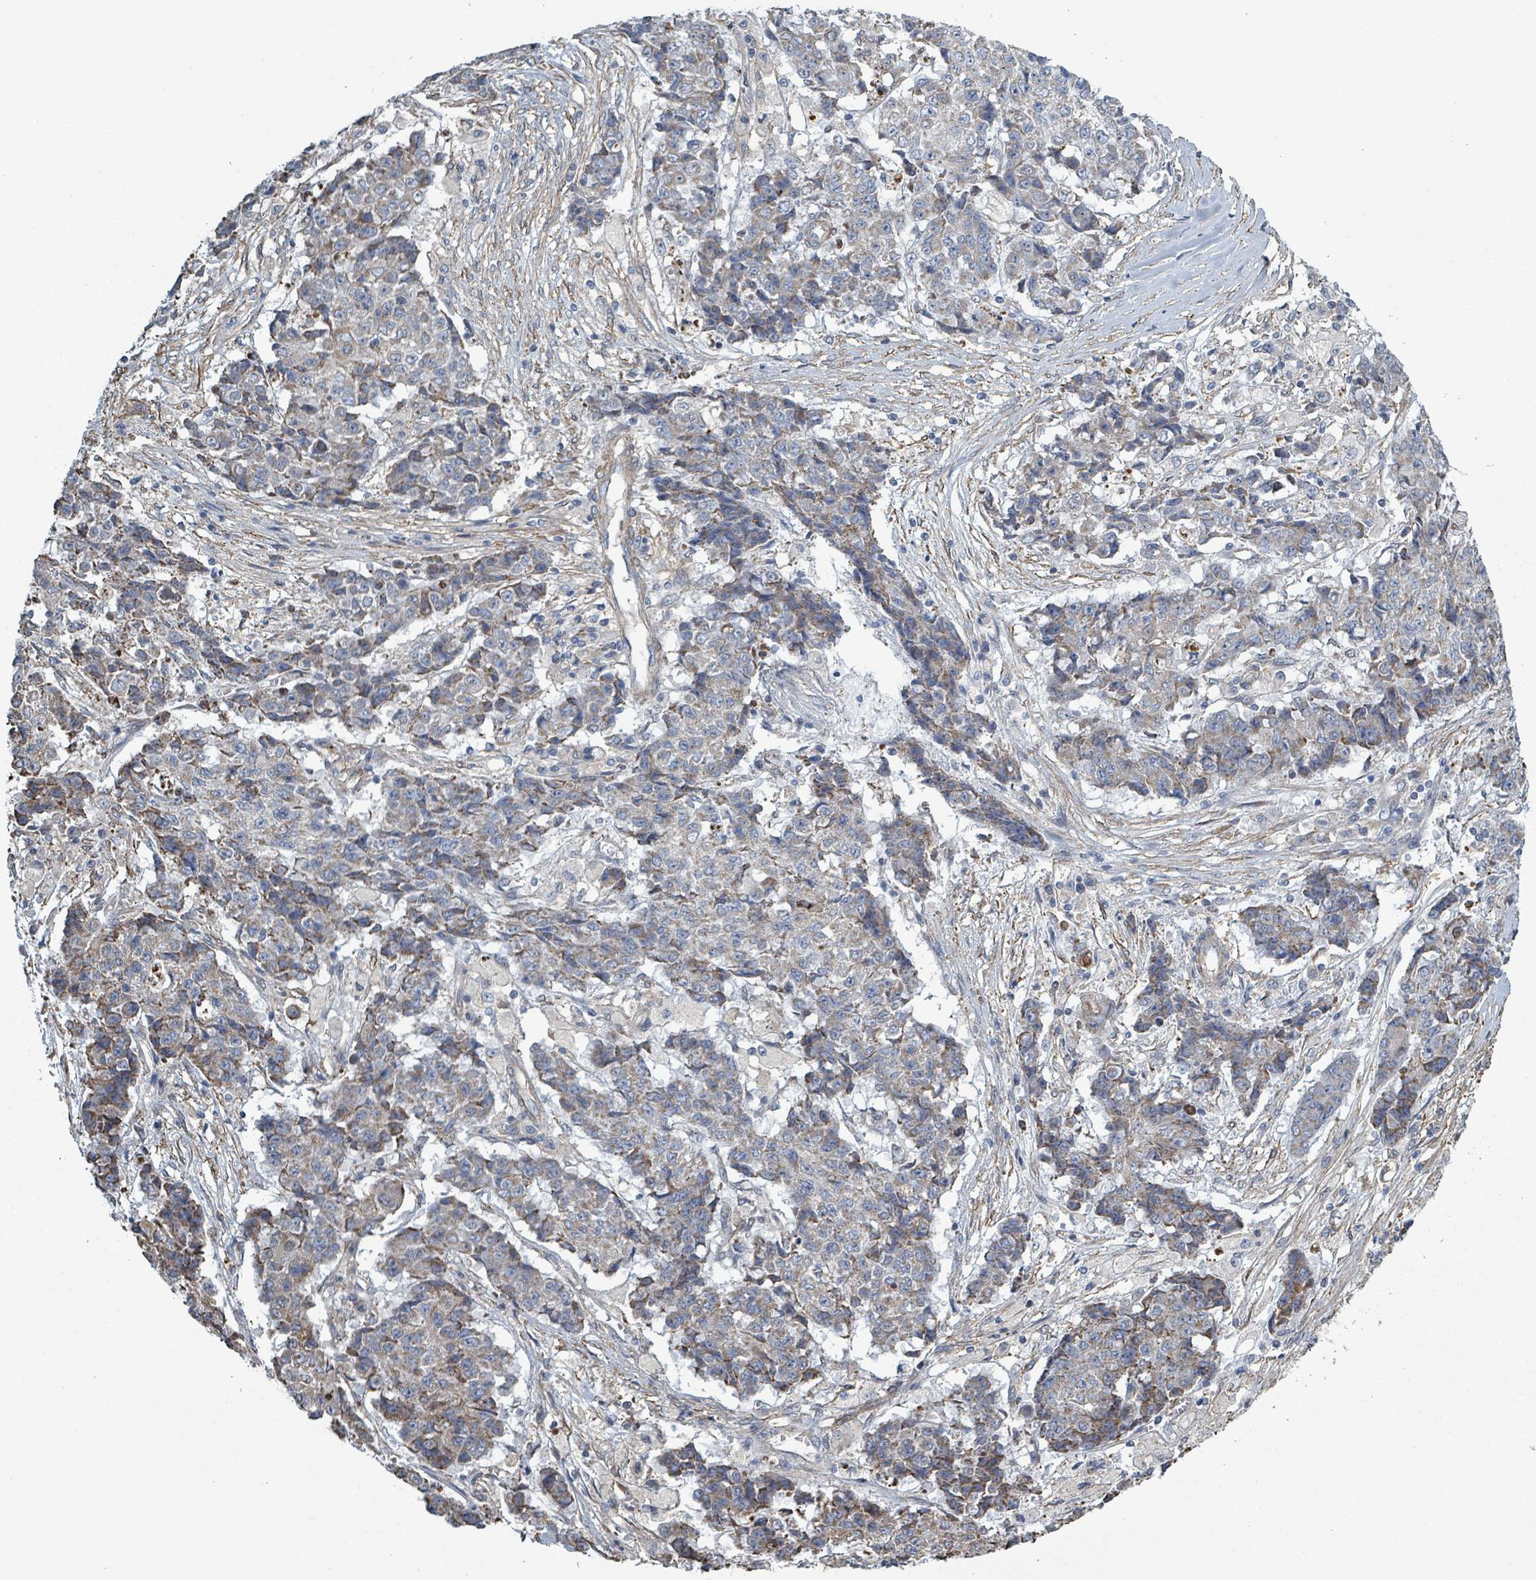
{"staining": {"intensity": "moderate", "quantity": "<25%", "location": "cytoplasmic/membranous"}, "tissue": "ovarian cancer", "cell_type": "Tumor cells", "image_type": "cancer", "snomed": [{"axis": "morphology", "description": "Carcinoma, endometroid"}, {"axis": "topography", "description": "Ovary"}], "caption": "About <25% of tumor cells in ovarian cancer display moderate cytoplasmic/membranous protein expression as visualized by brown immunohistochemical staining.", "gene": "ADCK1", "patient": {"sex": "female", "age": 42}}